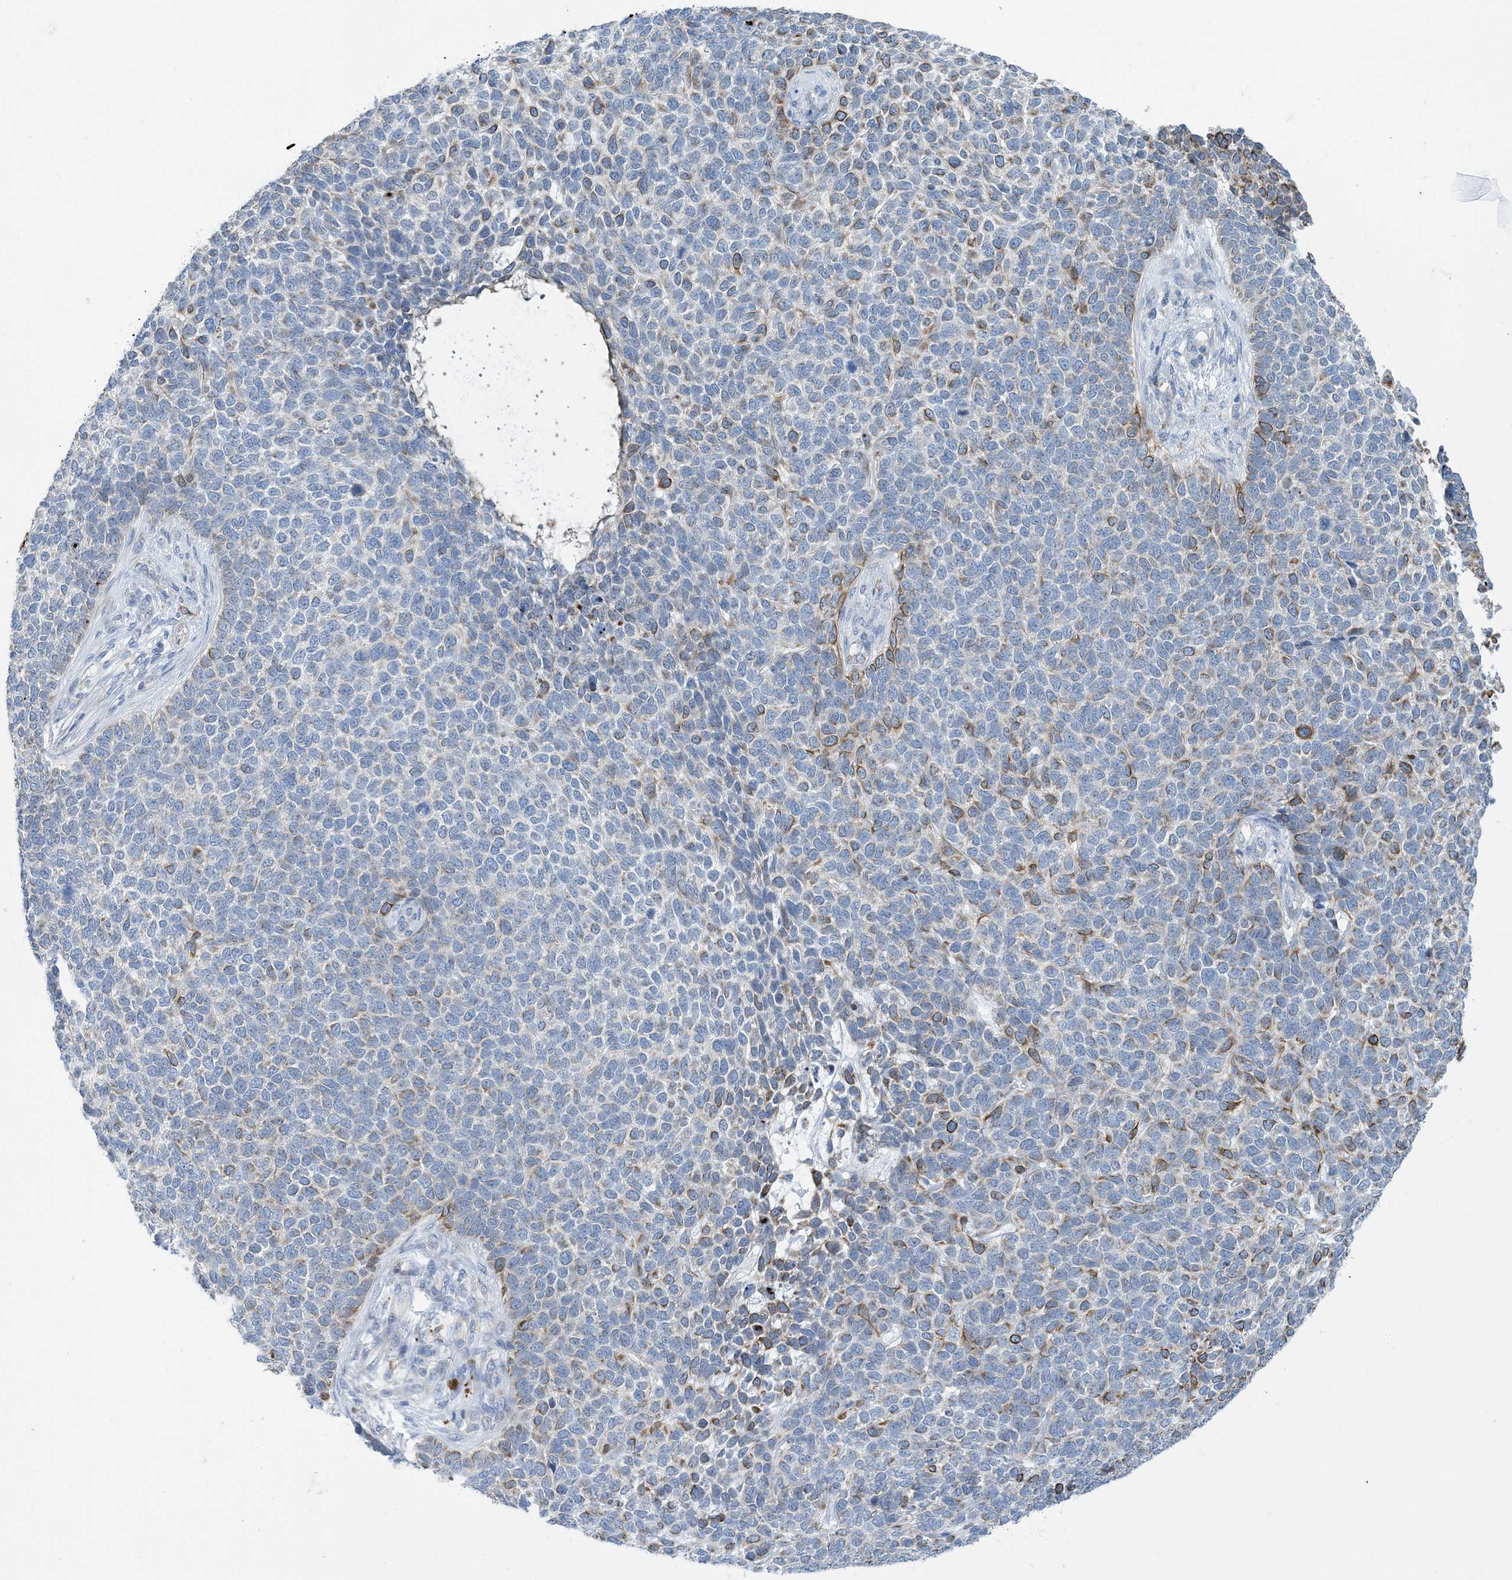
{"staining": {"intensity": "moderate", "quantity": "<25%", "location": "cytoplasmic/membranous"}, "tissue": "skin cancer", "cell_type": "Tumor cells", "image_type": "cancer", "snomed": [{"axis": "morphology", "description": "Basal cell carcinoma"}, {"axis": "topography", "description": "Skin"}], "caption": "High-magnification brightfield microscopy of skin cancer stained with DAB (brown) and counterstained with hematoxylin (blue). tumor cells exhibit moderate cytoplasmic/membranous expression is present in approximately<25% of cells. (IHC, brightfield microscopy, high magnification).", "gene": "ZCCHC18", "patient": {"sex": "female", "age": 84}}